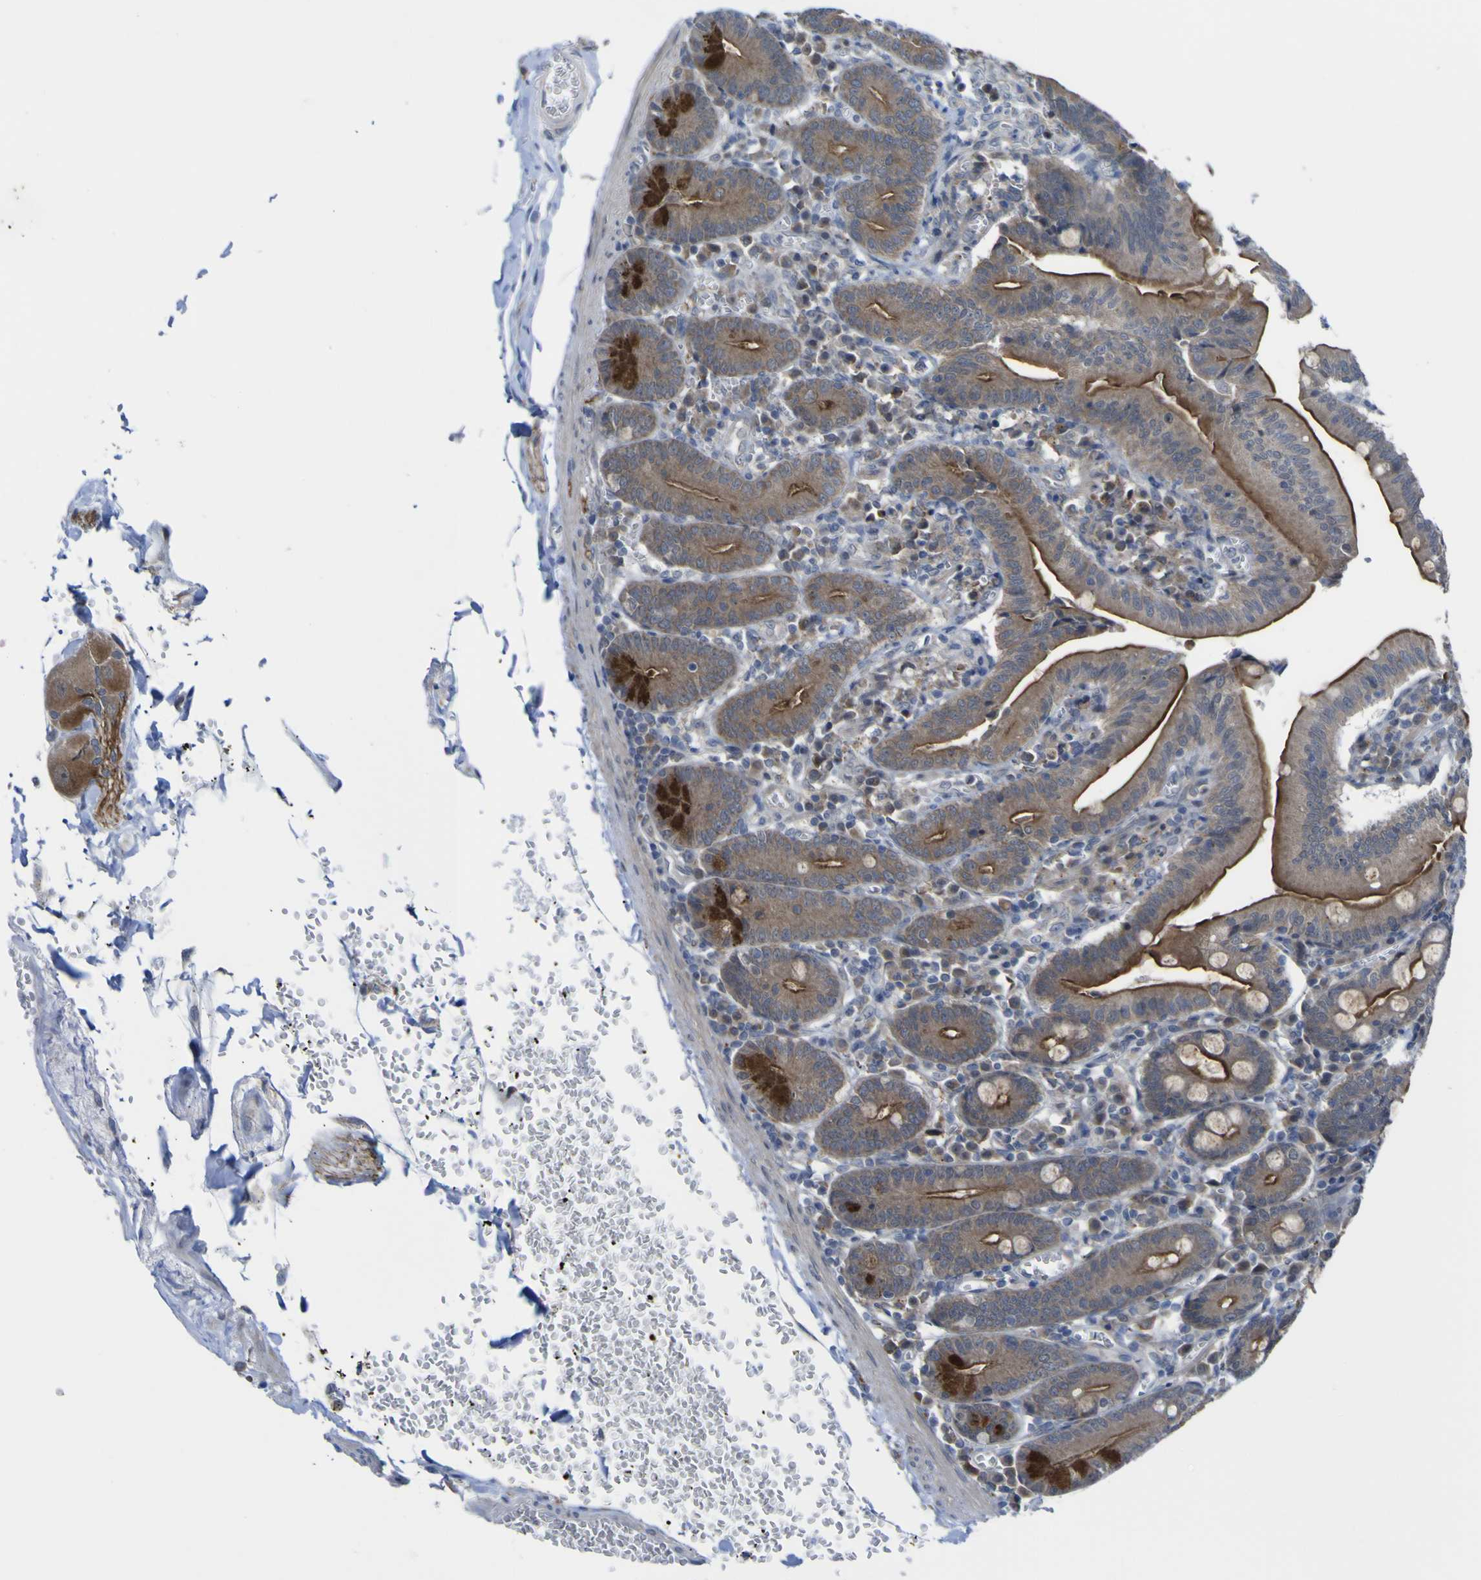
{"staining": {"intensity": "strong", "quantity": ">75%", "location": "cytoplasmic/membranous"}, "tissue": "small intestine", "cell_type": "Glandular cells", "image_type": "normal", "snomed": [{"axis": "morphology", "description": "Normal tissue, NOS"}, {"axis": "topography", "description": "Small intestine"}], "caption": "Immunohistochemical staining of benign small intestine reveals high levels of strong cytoplasmic/membranous staining in about >75% of glandular cells.", "gene": "TNFRSF11A", "patient": {"sex": "male", "age": 71}}